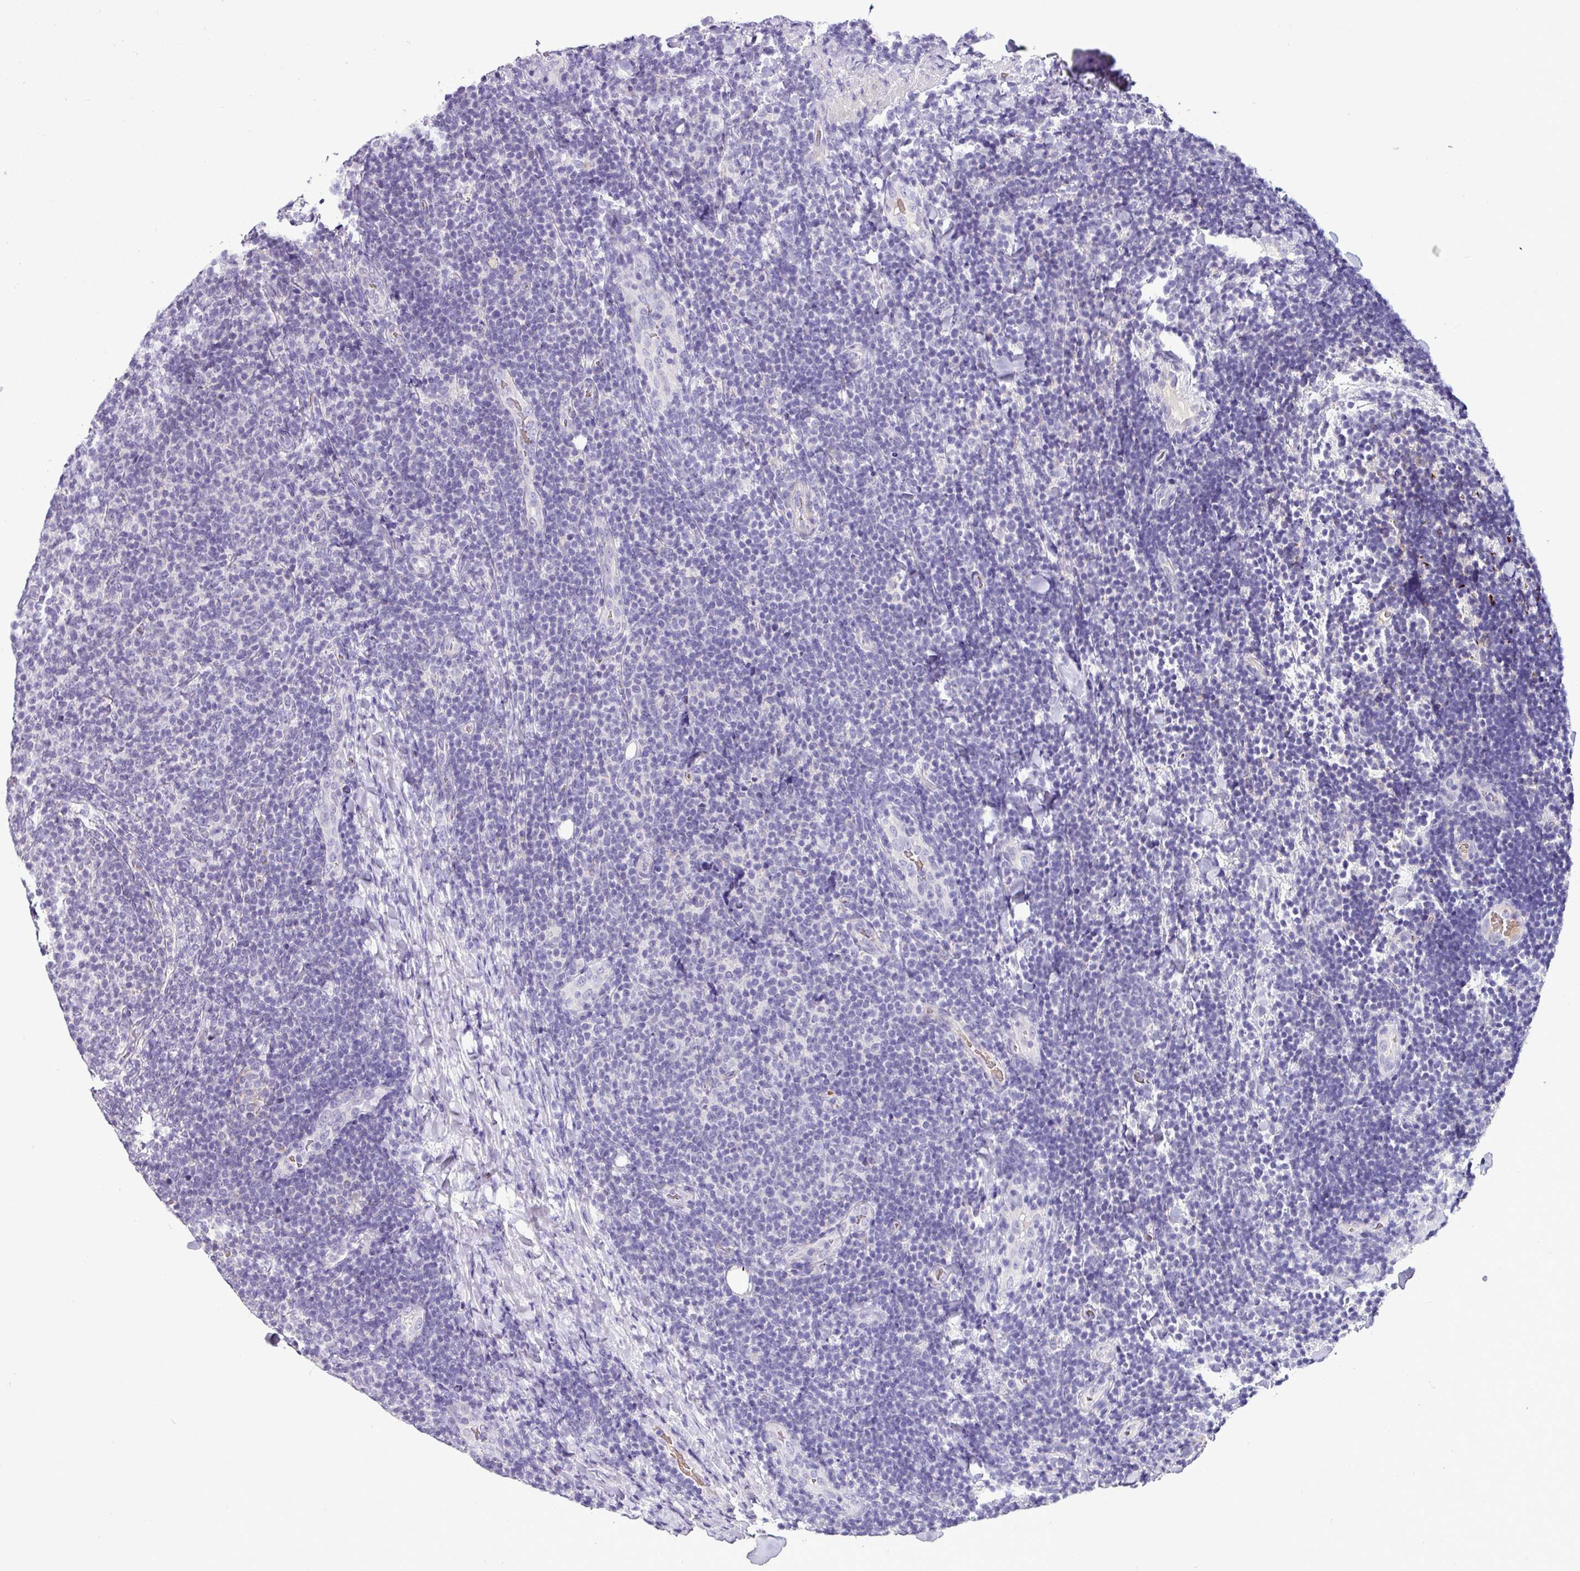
{"staining": {"intensity": "negative", "quantity": "none", "location": "none"}, "tissue": "lymphoma", "cell_type": "Tumor cells", "image_type": "cancer", "snomed": [{"axis": "morphology", "description": "Malignant lymphoma, non-Hodgkin's type, Low grade"}, {"axis": "topography", "description": "Lymph node"}], "caption": "Human lymphoma stained for a protein using immunohistochemistry (IHC) reveals no staining in tumor cells.", "gene": "NAPSA", "patient": {"sex": "male", "age": 66}}